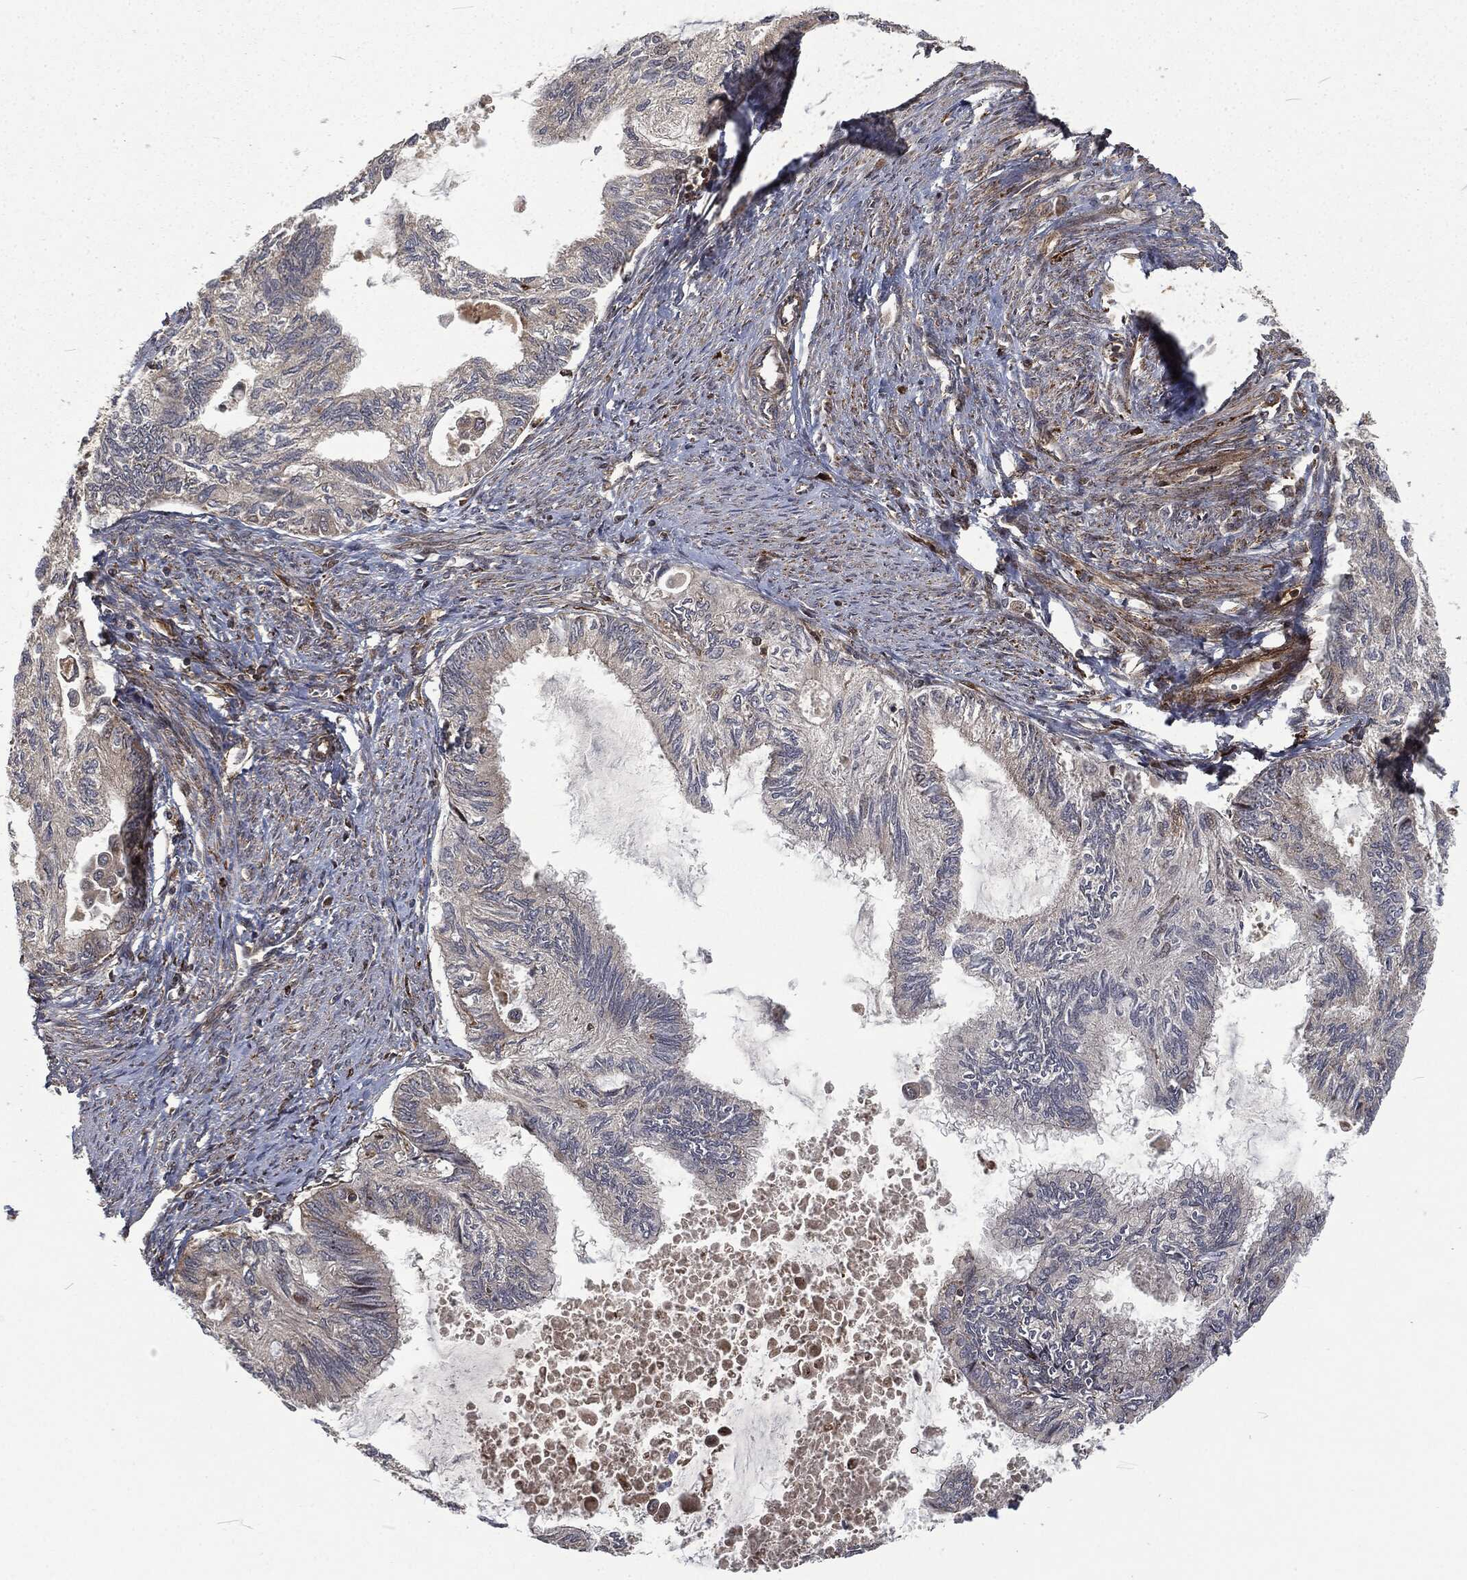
{"staining": {"intensity": "moderate", "quantity": "<25%", "location": "cytoplasmic/membranous"}, "tissue": "endometrial cancer", "cell_type": "Tumor cells", "image_type": "cancer", "snomed": [{"axis": "morphology", "description": "Adenocarcinoma, NOS"}, {"axis": "topography", "description": "Endometrium"}], "caption": "Immunohistochemical staining of endometrial adenocarcinoma reveals low levels of moderate cytoplasmic/membranous expression in about <25% of tumor cells. The protein of interest is stained brown, and the nuclei are stained in blue (DAB IHC with brightfield microscopy, high magnification).", "gene": "RFTN1", "patient": {"sex": "female", "age": 86}}